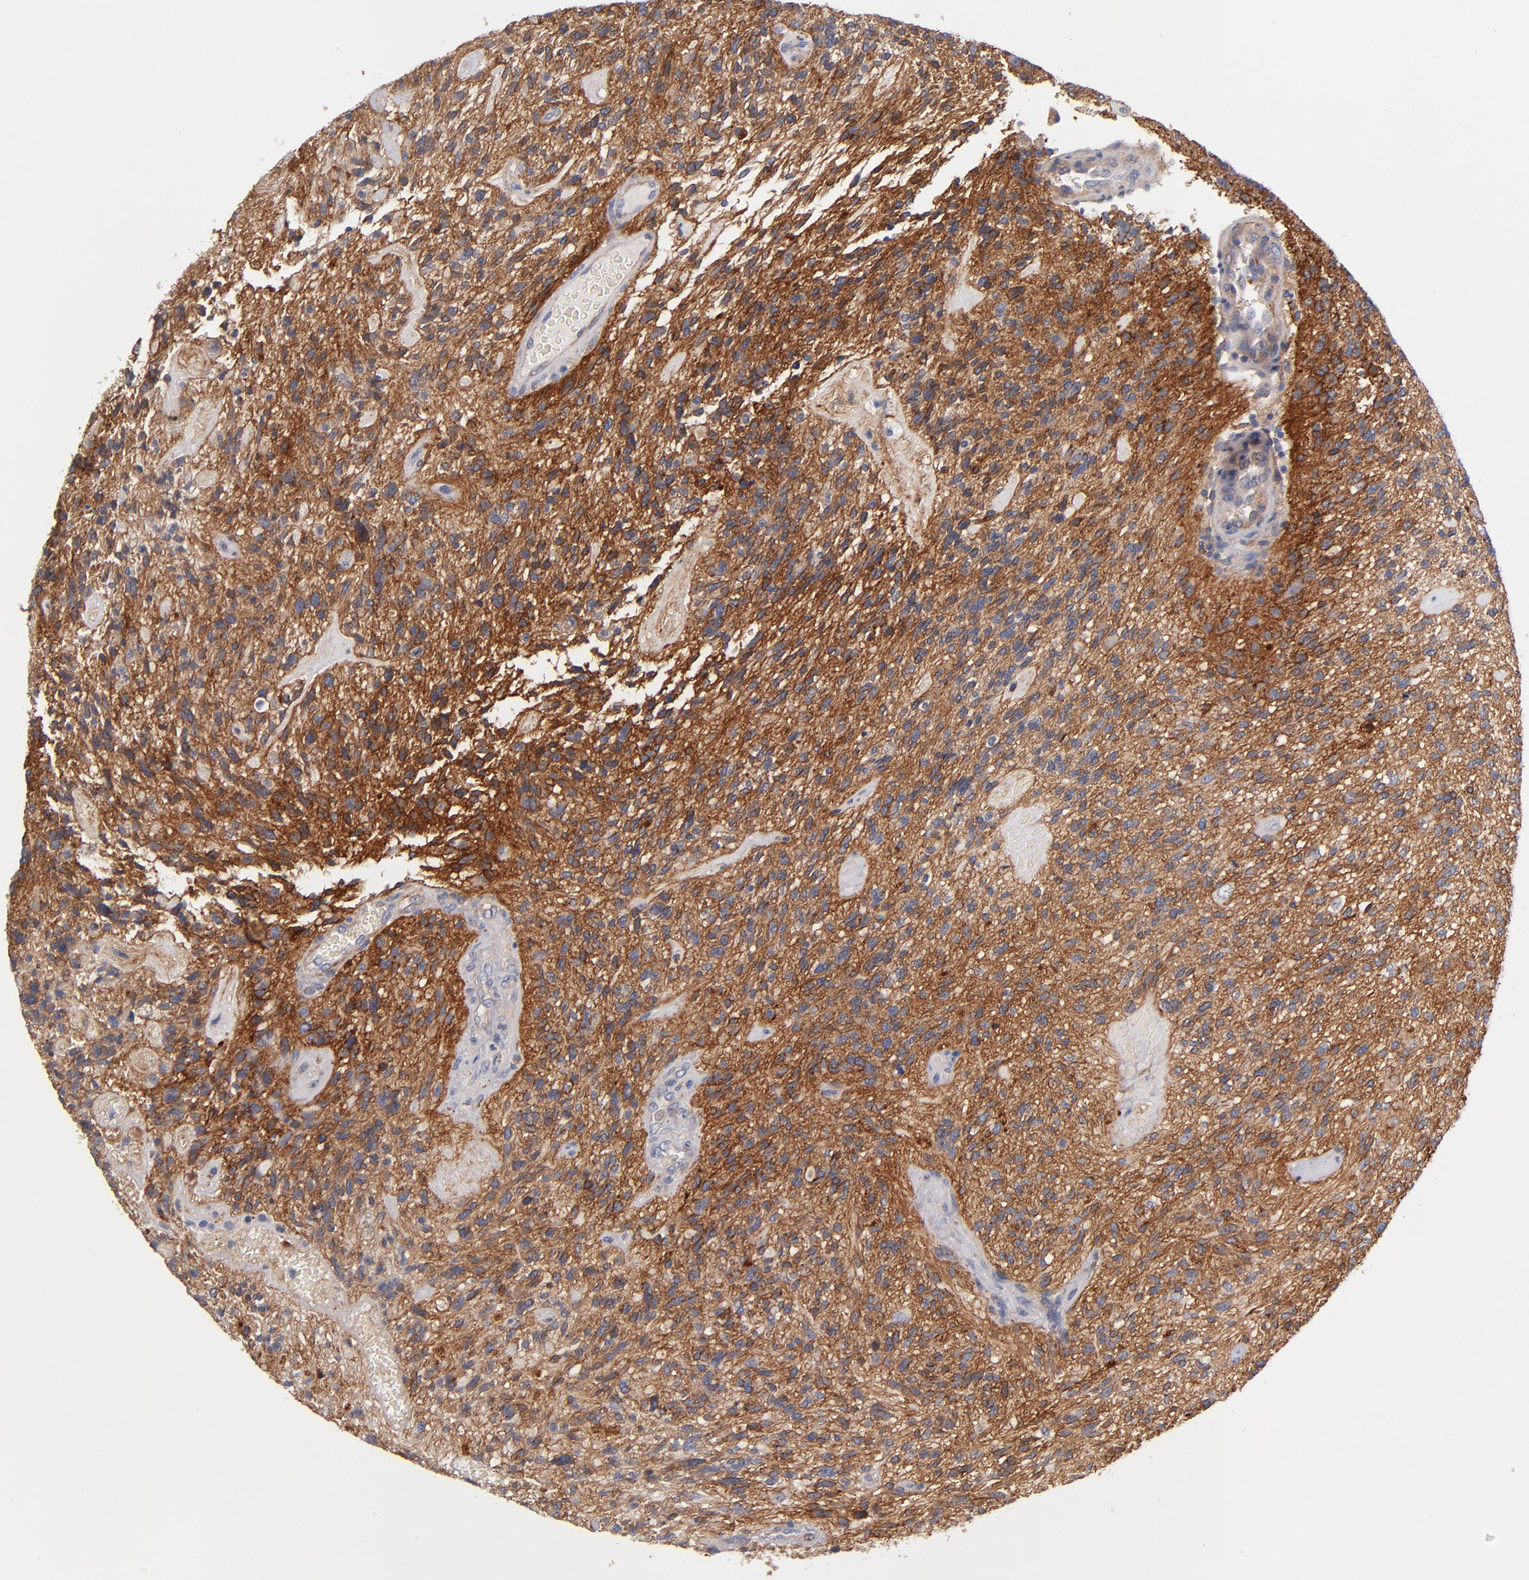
{"staining": {"intensity": "strong", "quantity": ">75%", "location": "cytoplasmic/membranous"}, "tissue": "glioma", "cell_type": "Tumor cells", "image_type": "cancer", "snomed": [{"axis": "morphology", "description": "Normal tissue, NOS"}, {"axis": "morphology", "description": "Glioma, malignant, High grade"}, {"axis": "topography", "description": "Cerebral cortex"}], "caption": "Immunohistochemical staining of human malignant glioma (high-grade) displays high levels of strong cytoplasmic/membranous protein staining in approximately >75% of tumor cells. The staining was performed using DAB, with brown indicating positive protein expression. Nuclei are stained blue with hematoxylin.", "gene": "PLSCR4", "patient": {"sex": "male", "age": 75}}